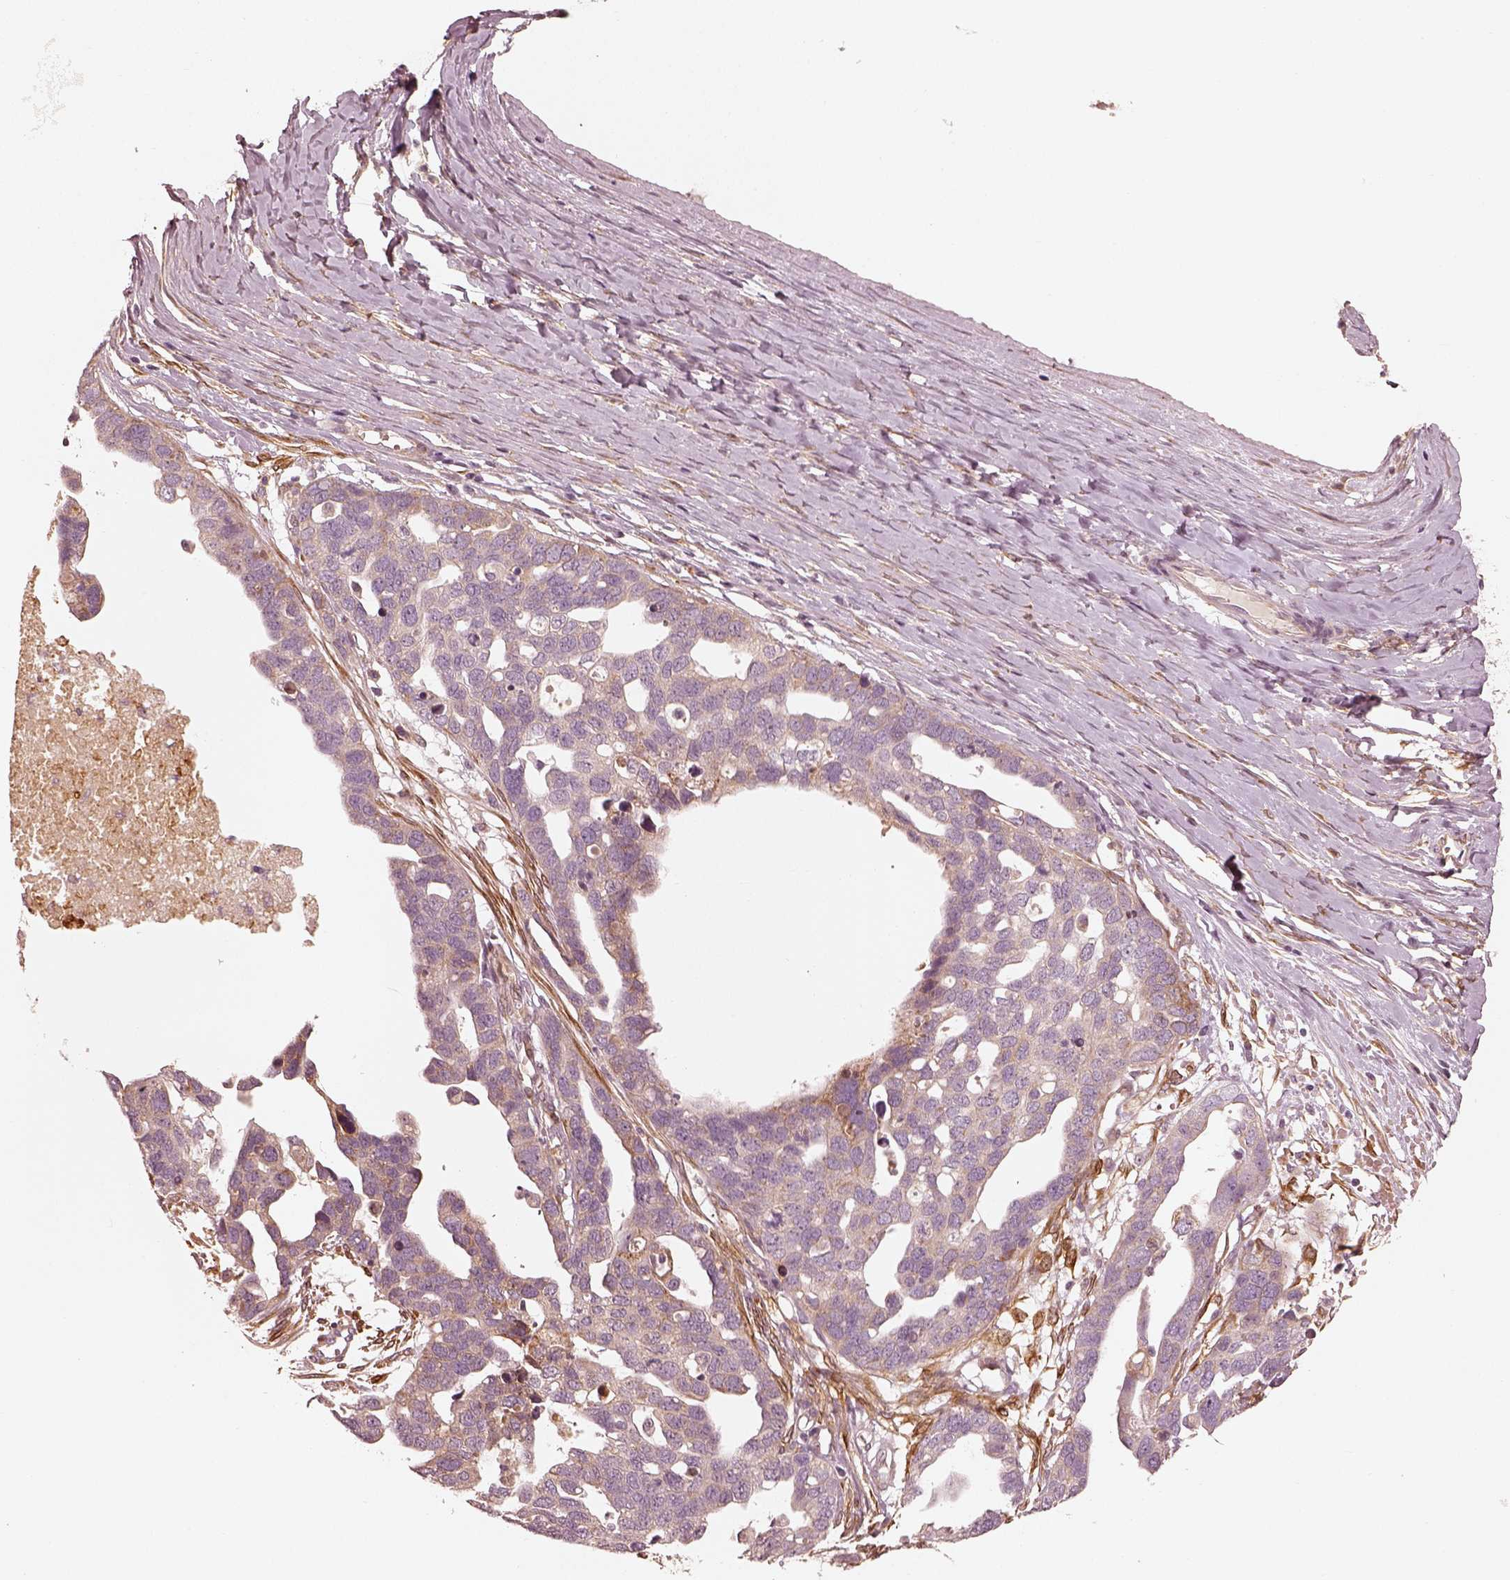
{"staining": {"intensity": "weak", "quantity": ">75%", "location": "cytoplasmic/membranous"}, "tissue": "ovarian cancer", "cell_type": "Tumor cells", "image_type": "cancer", "snomed": [{"axis": "morphology", "description": "Cystadenocarcinoma, serous, NOS"}, {"axis": "topography", "description": "Ovary"}], "caption": "IHC image of human ovarian cancer stained for a protein (brown), which demonstrates low levels of weak cytoplasmic/membranous positivity in approximately >75% of tumor cells.", "gene": "WLS", "patient": {"sex": "female", "age": 54}}